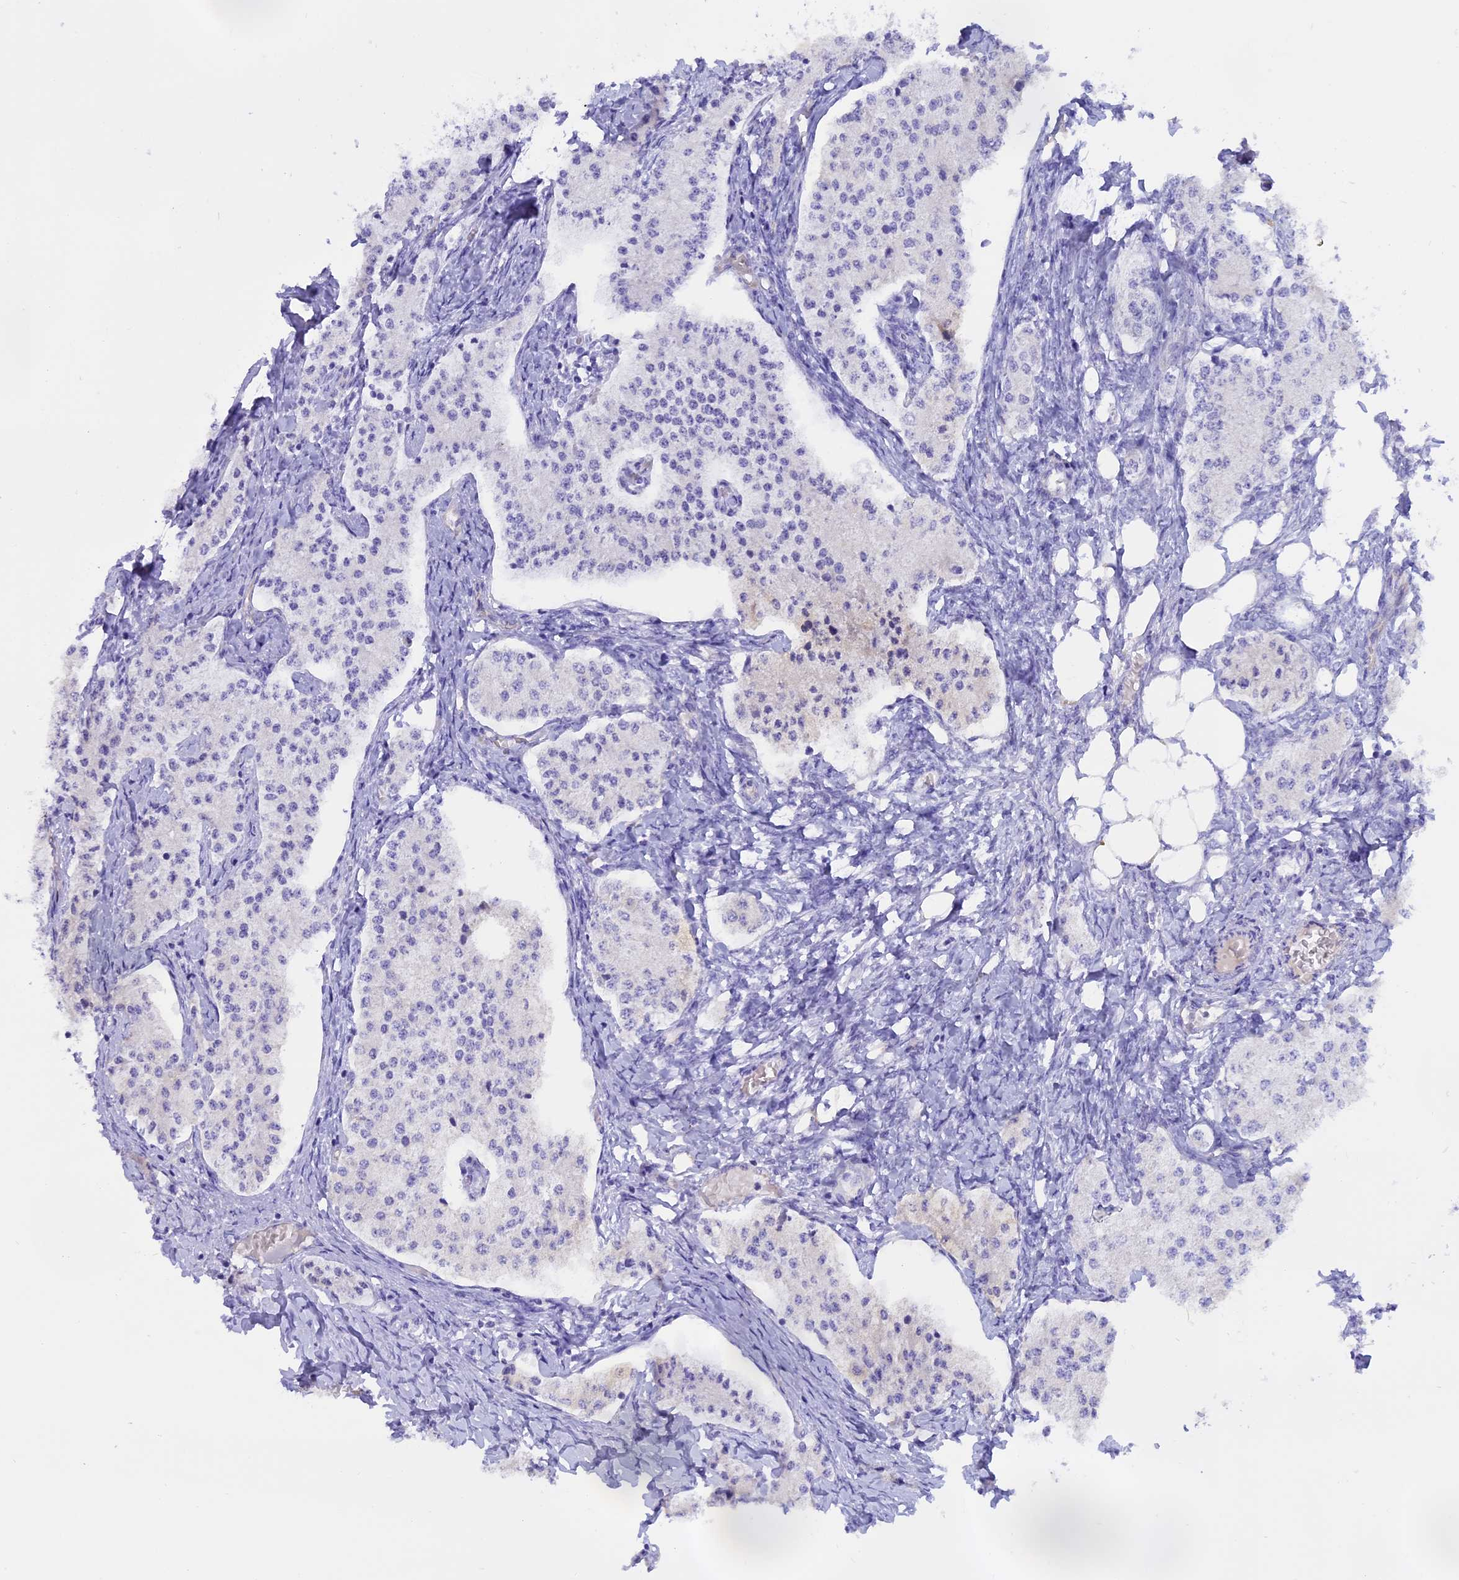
{"staining": {"intensity": "negative", "quantity": "none", "location": "none"}, "tissue": "carcinoid", "cell_type": "Tumor cells", "image_type": "cancer", "snomed": [{"axis": "morphology", "description": "Carcinoid, malignant, NOS"}, {"axis": "topography", "description": "Colon"}], "caption": "A photomicrograph of carcinoid stained for a protein reveals no brown staining in tumor cells.", "gene": "WFDC2", "patient": {"sex": "female", "age": 52}}